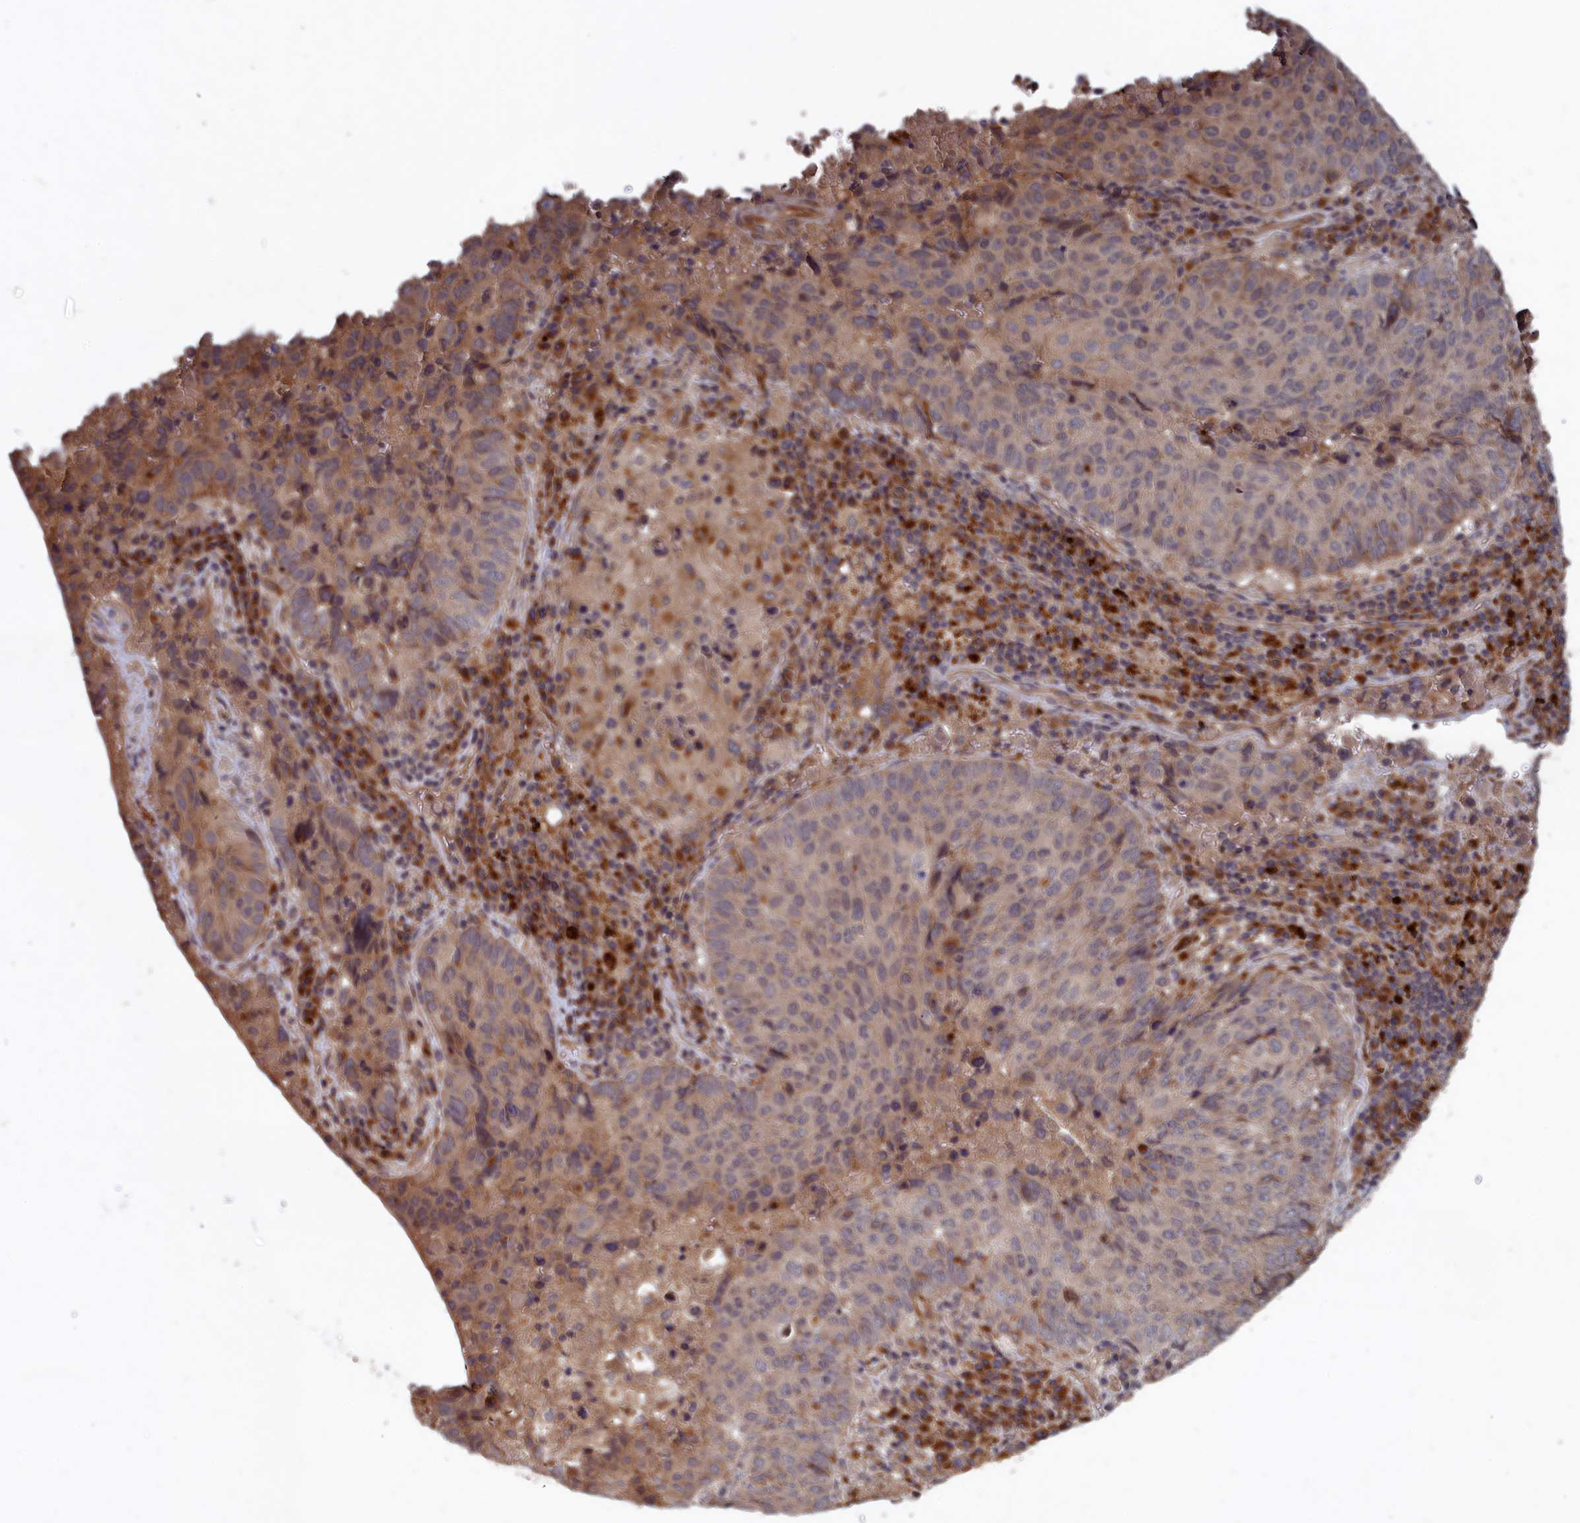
{"staining": {"intensity": "weak", "quantity": "<25%", "location": "cytoplasmic/membranous"}, "tissue": "lung cancer", "cell_type": "Tumor cells", "image_type": "cancer", "snomed": [{"axis": "morphology", "description": "Squamous cell carcinoma, NOS"}, {"axis": "topography", "description": "Lung"}], "caption": "An immunohistochemistry (IHC) photomicrograph of squamous cell carcinoma (lung) is shown. There is no staining in tumor cells of squamous cell carcinoma (lung).", "gene": "TRAPPC2L", "patient": {"sex": "male", "age": 73}}